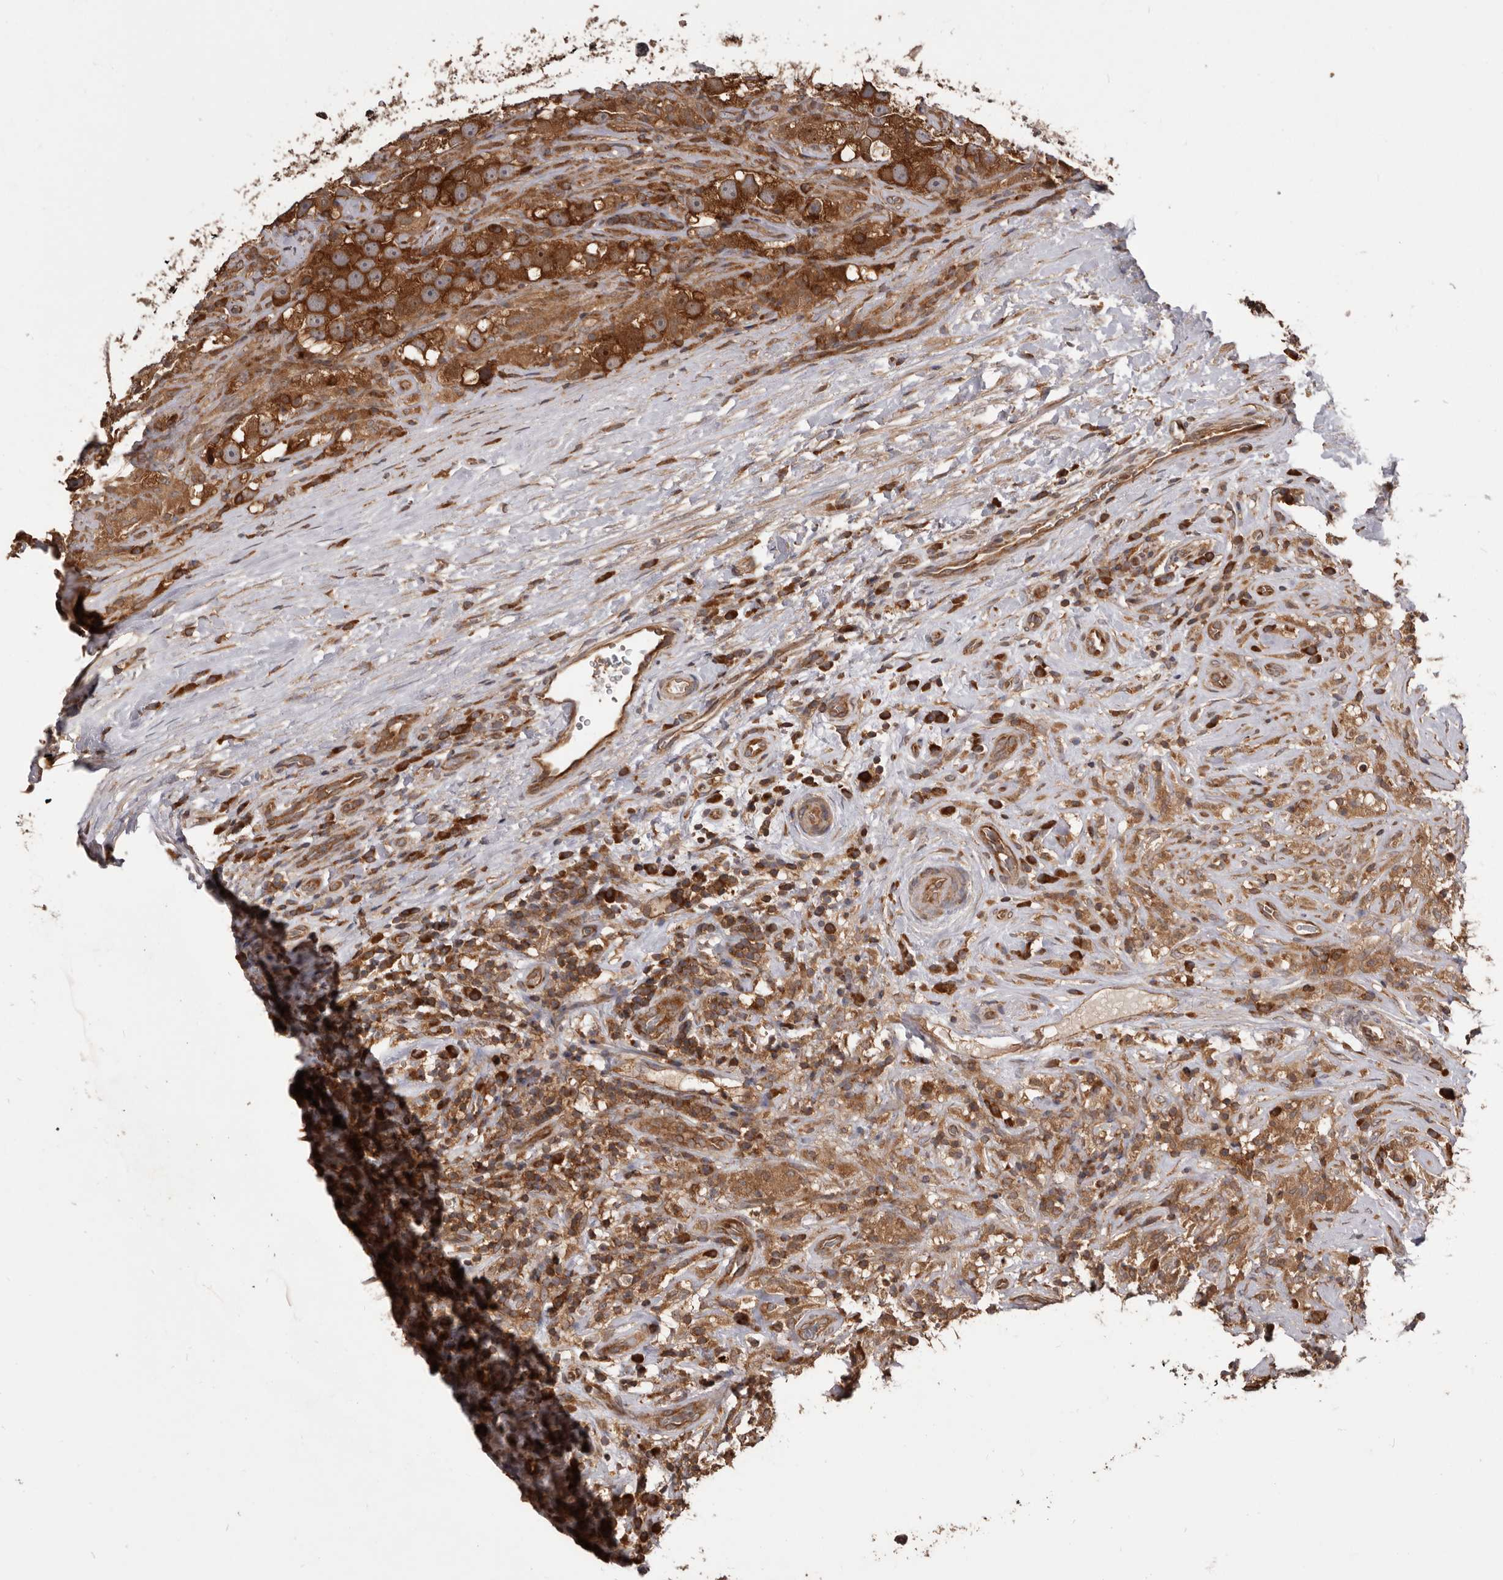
{"staining": {"intensity": "moderate", "quantity": ">75%", "location": "cytoplasmic/membranous"}, "tissue": "testis cancer", "cell_type": "Tumor cells", "image_type": "cancer", "snomed": [{"axis": "morphology", "description": "Seminoma, NOS"}, {"axis": "topography", "description": "Testis"}], "caption": "Testis cancer (seminoma) stained with a protein marker displays moderate staining in tumor cells.", "gene": "HBS1L", "patient": {"sex": "male", "age": 49}}